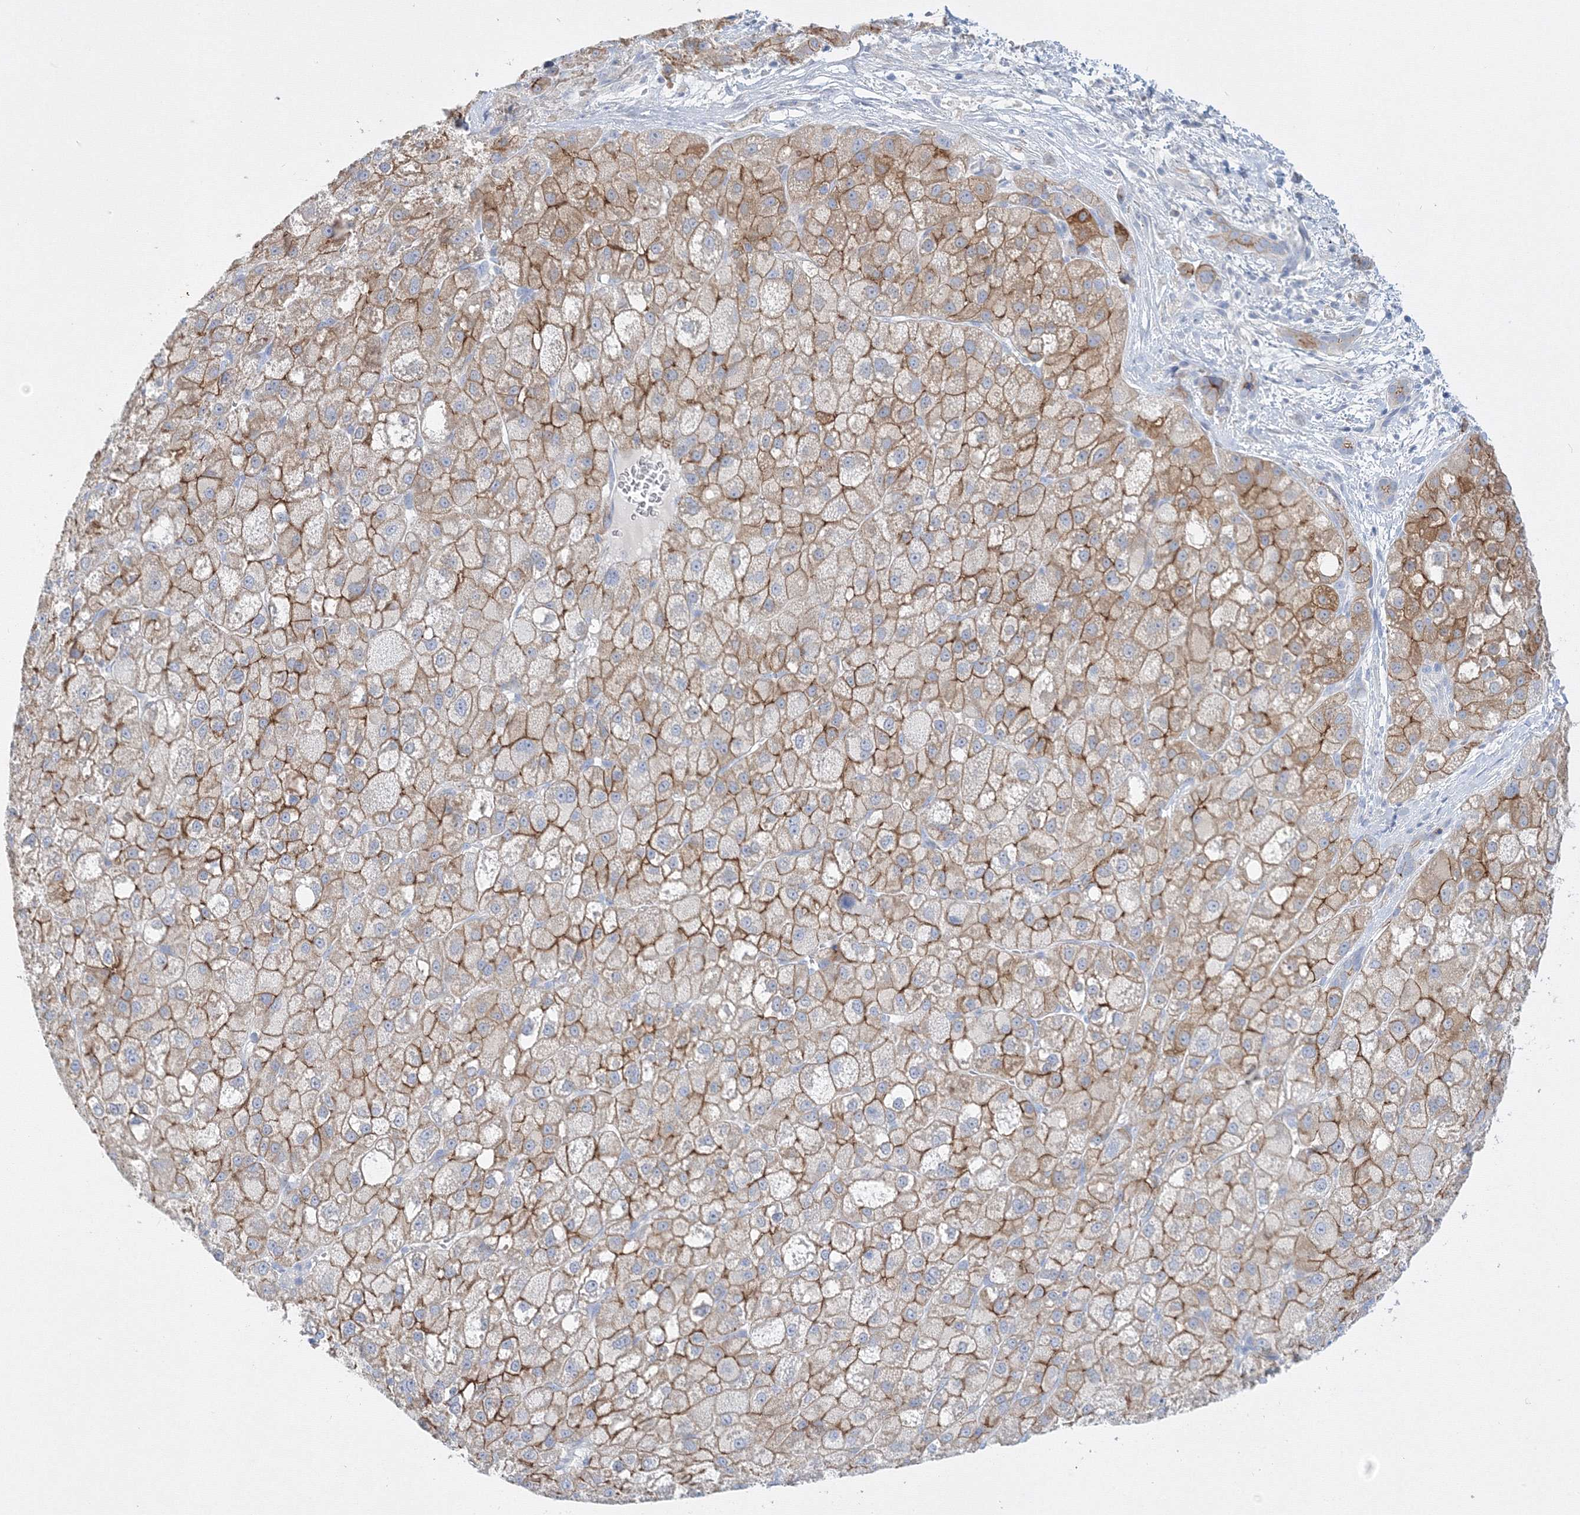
{"staining": {"intensity": "moderate", "quantity": ">75%", "location": "cytoplasmic/membranous"}, "tissue": "liver cancer", "cell_type": "Tumor cells", "image_type": "cancer", "snomed": [{"axis": "morphology", "description": "Carcinoma, Hepatocellular, NOS"}, {"axis": "topography", "description": "Liver"}], "caption": "Protein expression analysis of human hepatocellular carcinoma (liver) reveals moderate cytoplasmic/membranous positivity in approximately >75% of tumor cells. The protein of interest is shown in brown color, while the nuclei are stained blue.", "gene": "AASDH", "patient": {"sex": "male", "age": 57}}